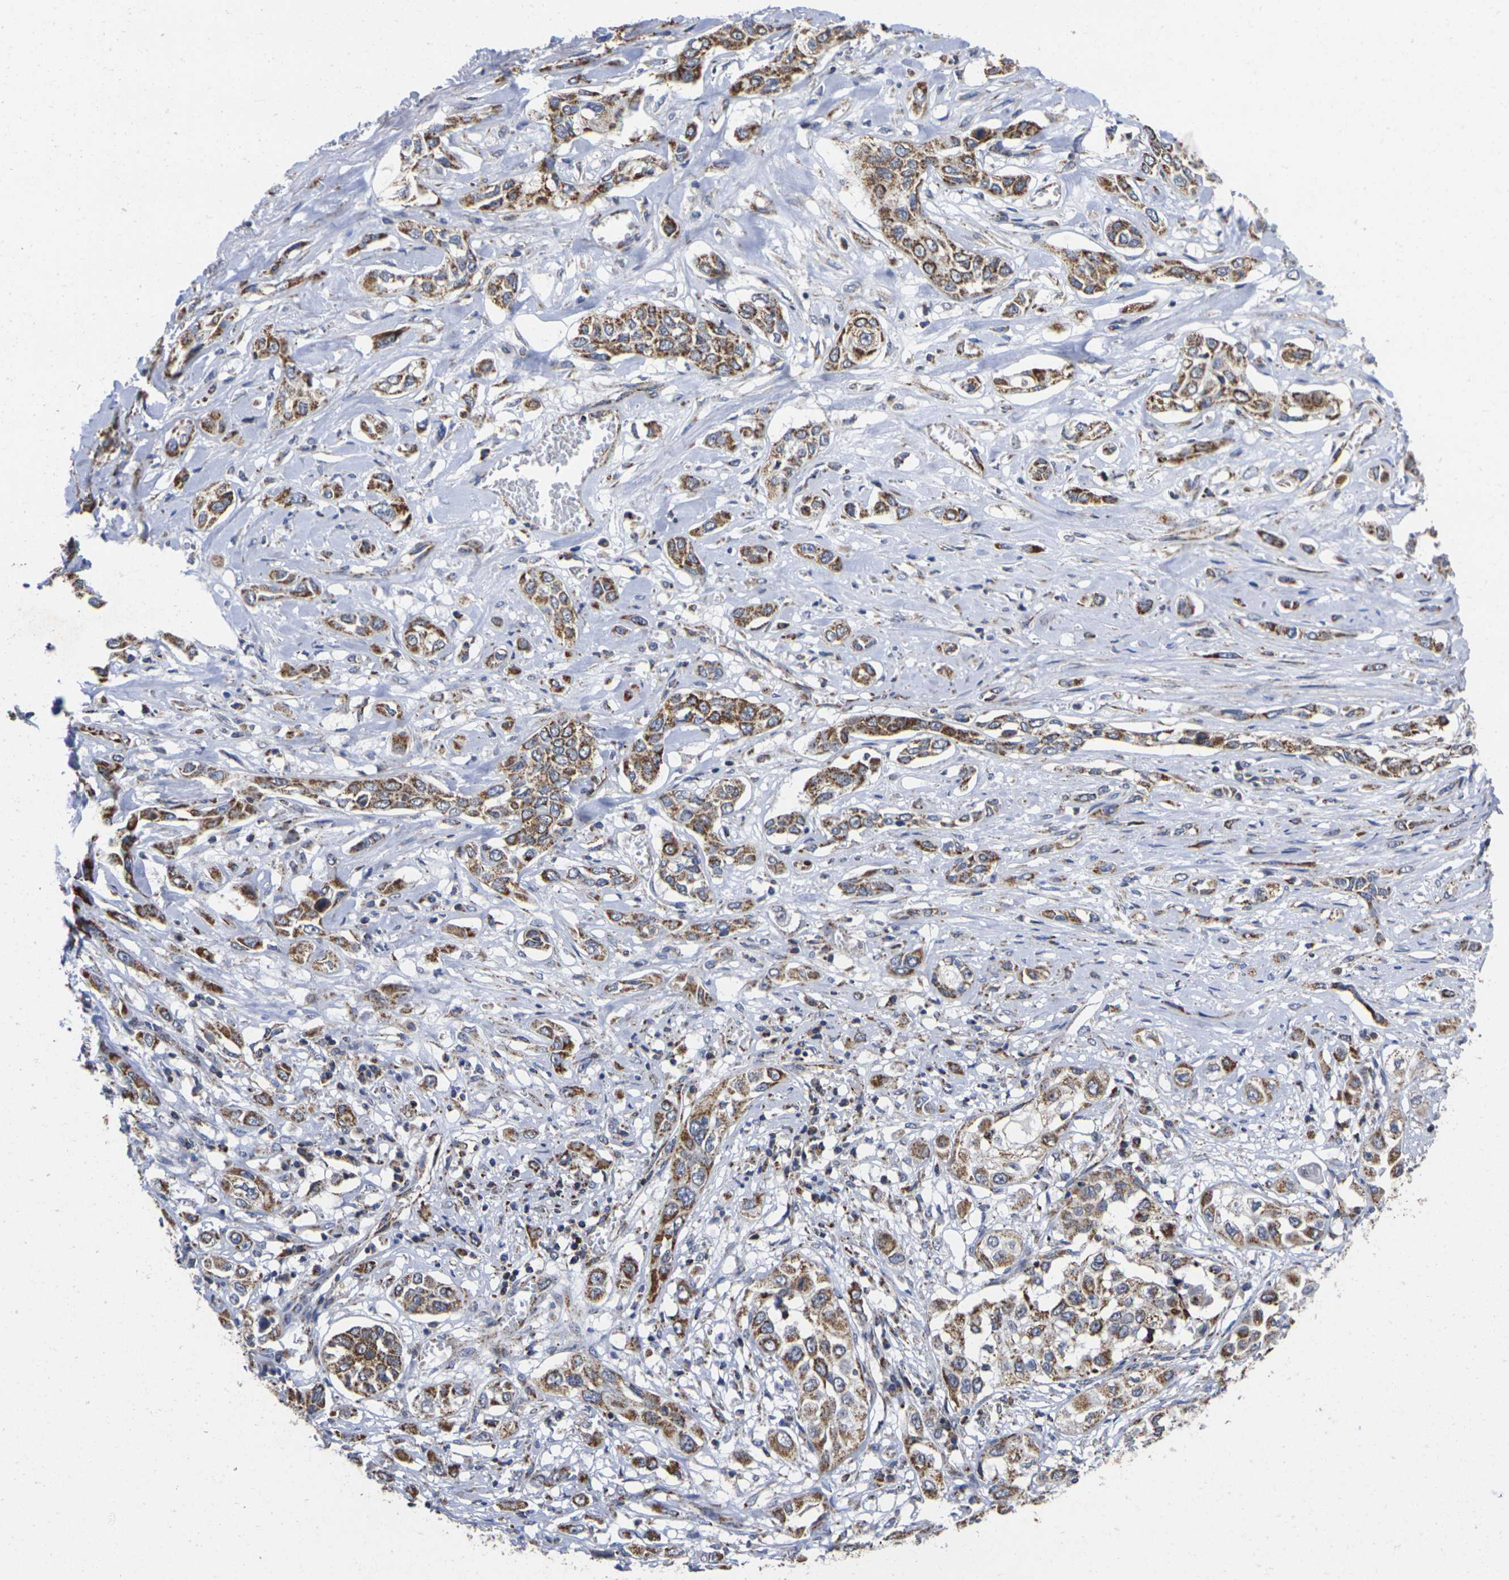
{"staining": {"intensity": "strong", "quantity": ">75%", "location": "cytoplasmic/membranous"}, "tissue": "lung cancer", "cell_type": "Tumor cells", "image_type": "cancer", "snomed": [{"axis": "morphology", "description": "Squamous cell carcinoma, NOS"}, {"axis": "topography", "description": "Lung"}], "caption": "Protein staining of lung cancer (squamous cell carcinoma) tissue shows strong cytoplasmic/membranous staining in about >75% of tumor cells.", "gene": "P2RY11", "patient": {"sex": "male", "age": 71}}